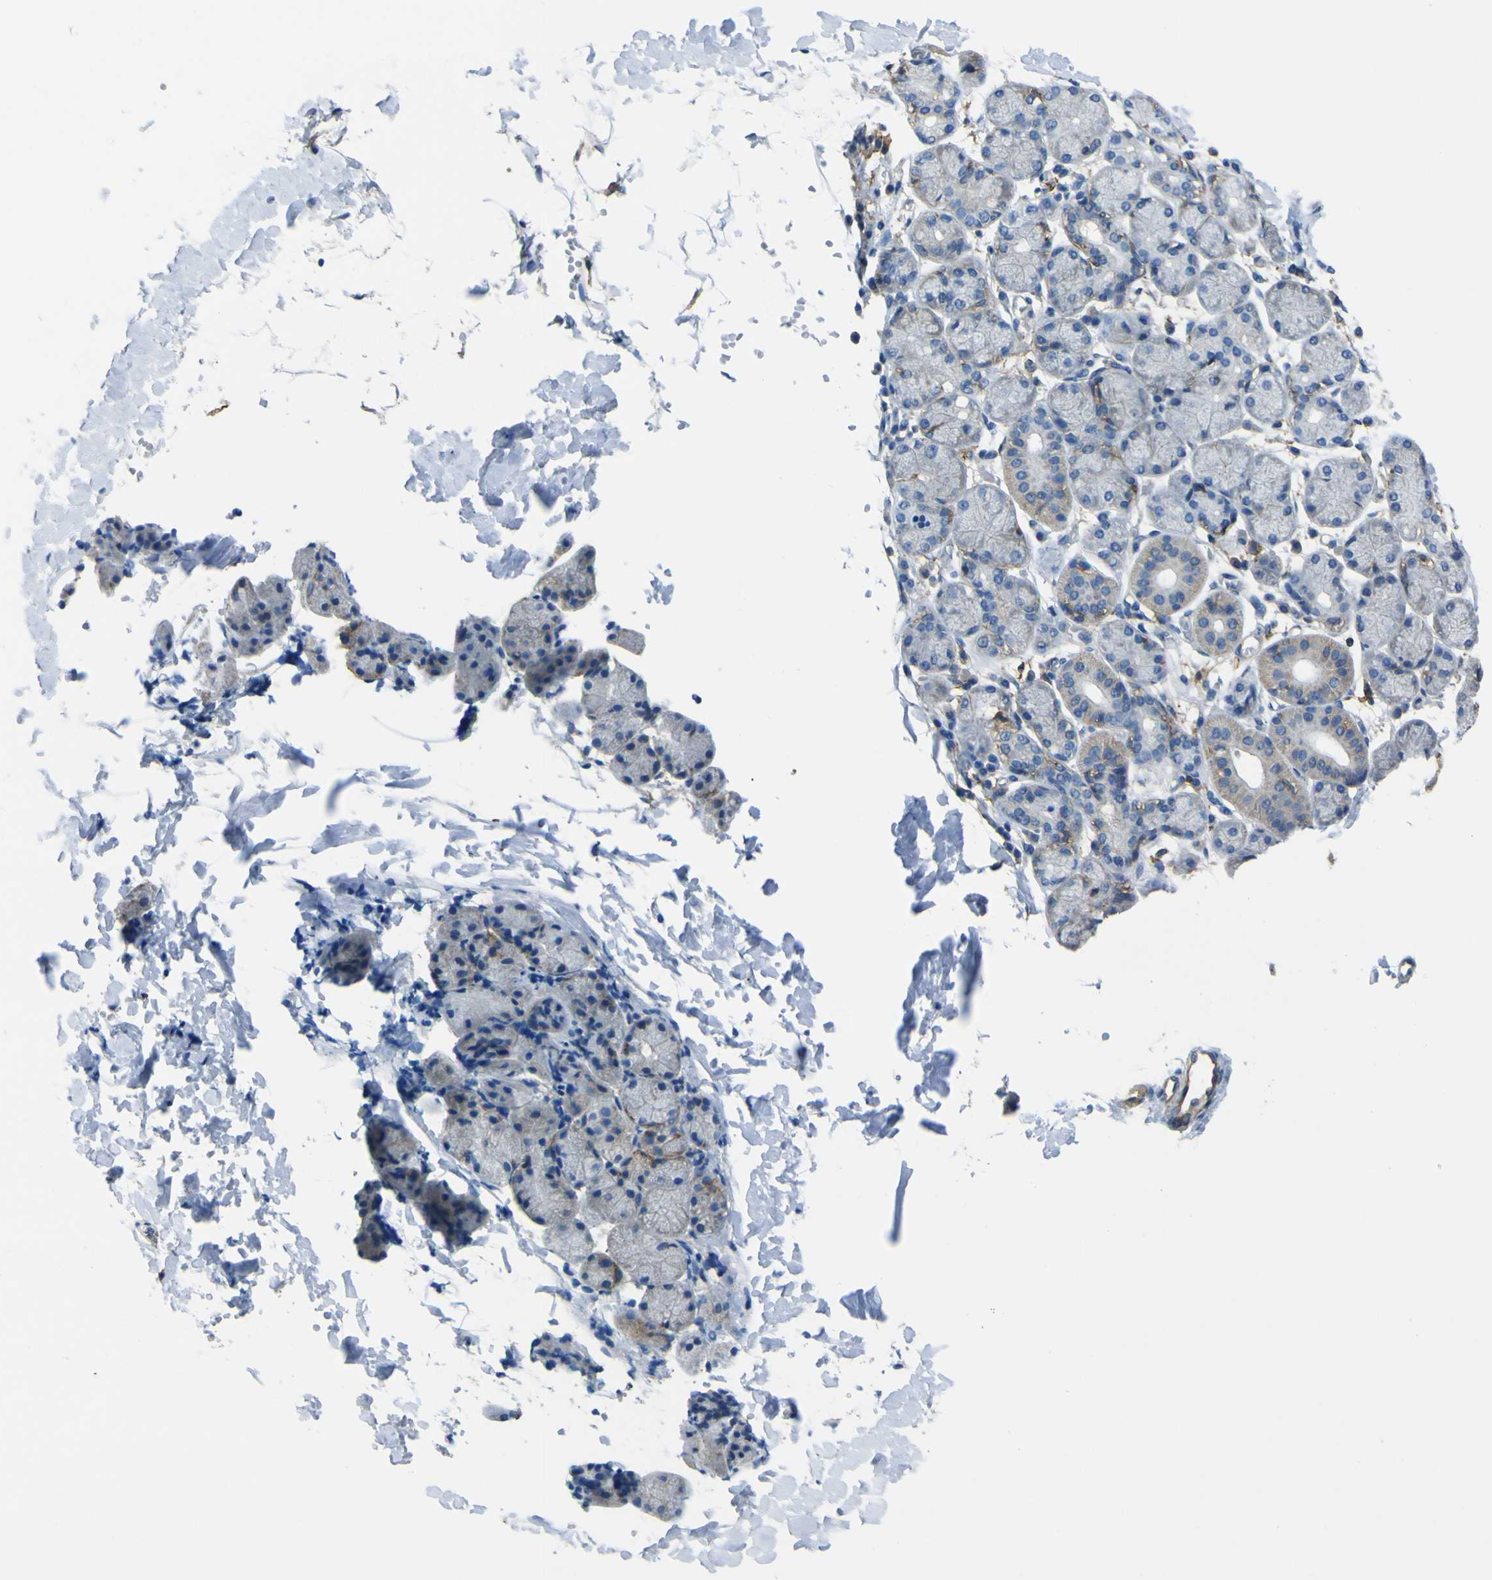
{"staining": {"intensity": "weak", "quantity": "<25%", "location": "cytoplasmic/membranous"}, "tissue": "salivary gland", "cell_type": "Glandular cells", "image_type": "normal", "snomed": [{"axis": "morphology", "description": "Normal tissue, NOS"}, {"axis": "topography", "description": "Salivary gland"}], "caption": "A high-resolution image shows immunohistochemistry (IHC) staining of unremarkable salivary gland, which demonstrates no significant positivity in glandular cells.", "gene": "LAIR1", "patient": {"sex": "female", "age": 24}}